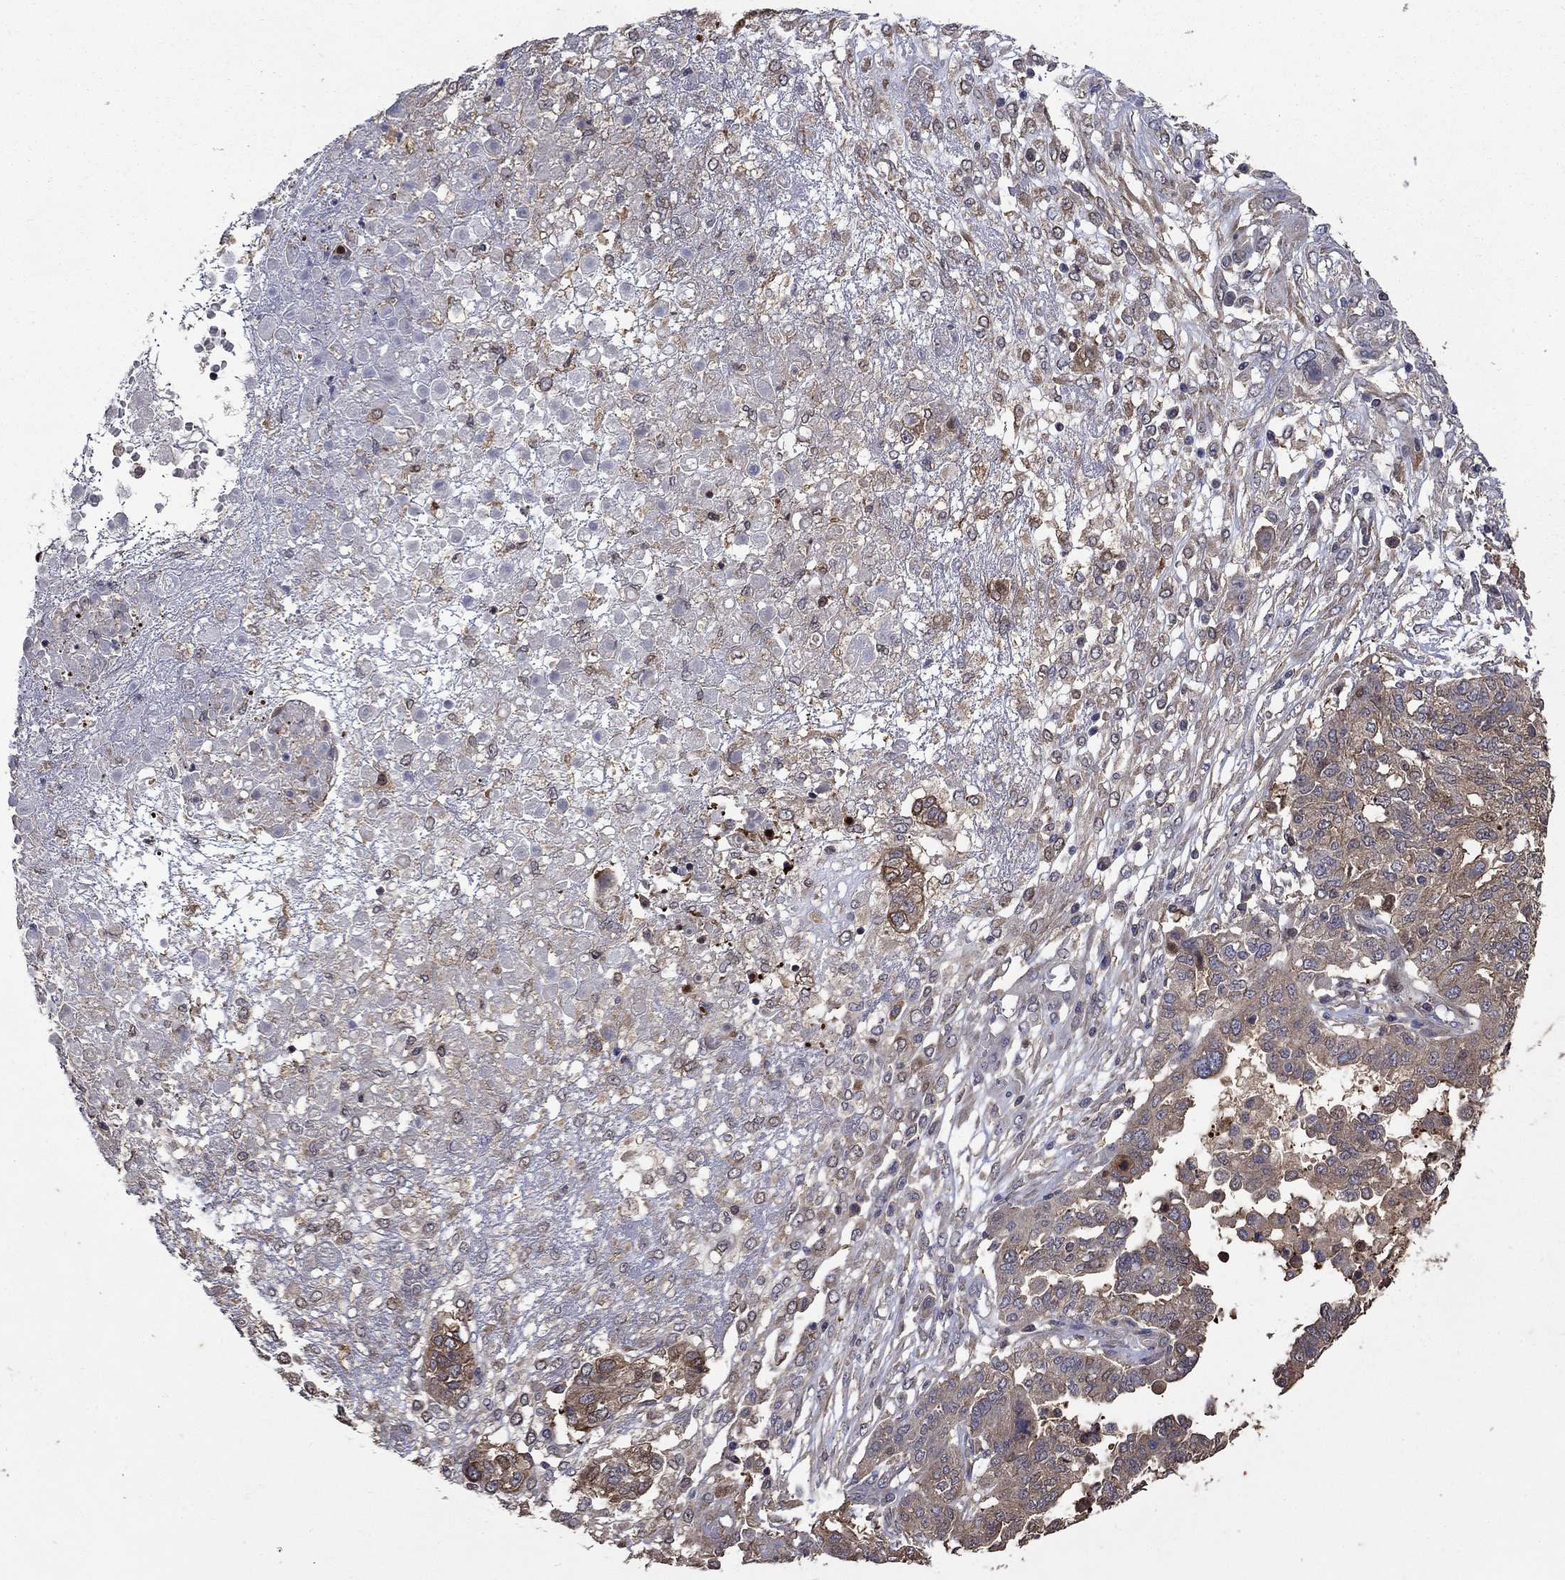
{"staining": {"intensity": "weak", "quantity": "25%-75%", "location": "cytoplasmic/membranous"}, "tissue": "ovarian cancer", "cell_type": "Tumor cells", "image_type": "cancer", "snomed": [{"axis": "morphology", "description": "Cystadenocarcinoma, serous, NOS"}, {"axis": "topography", "description": "Ovary"}], "caption": "Tumor cells reveal low levels of weak cytoplasmic/membranous positivity in approximately 25%-75% of cells in serous cystadenocarcinoma (ovarian). The staining is performed using DAB (3,3'-diaminobenzidine) brown chromogen to label protein expression. The nuclei are counter-stained blue using hematoxylin.", "gene": "DVL1", "patient": {"sex": "female", "age": 67}}